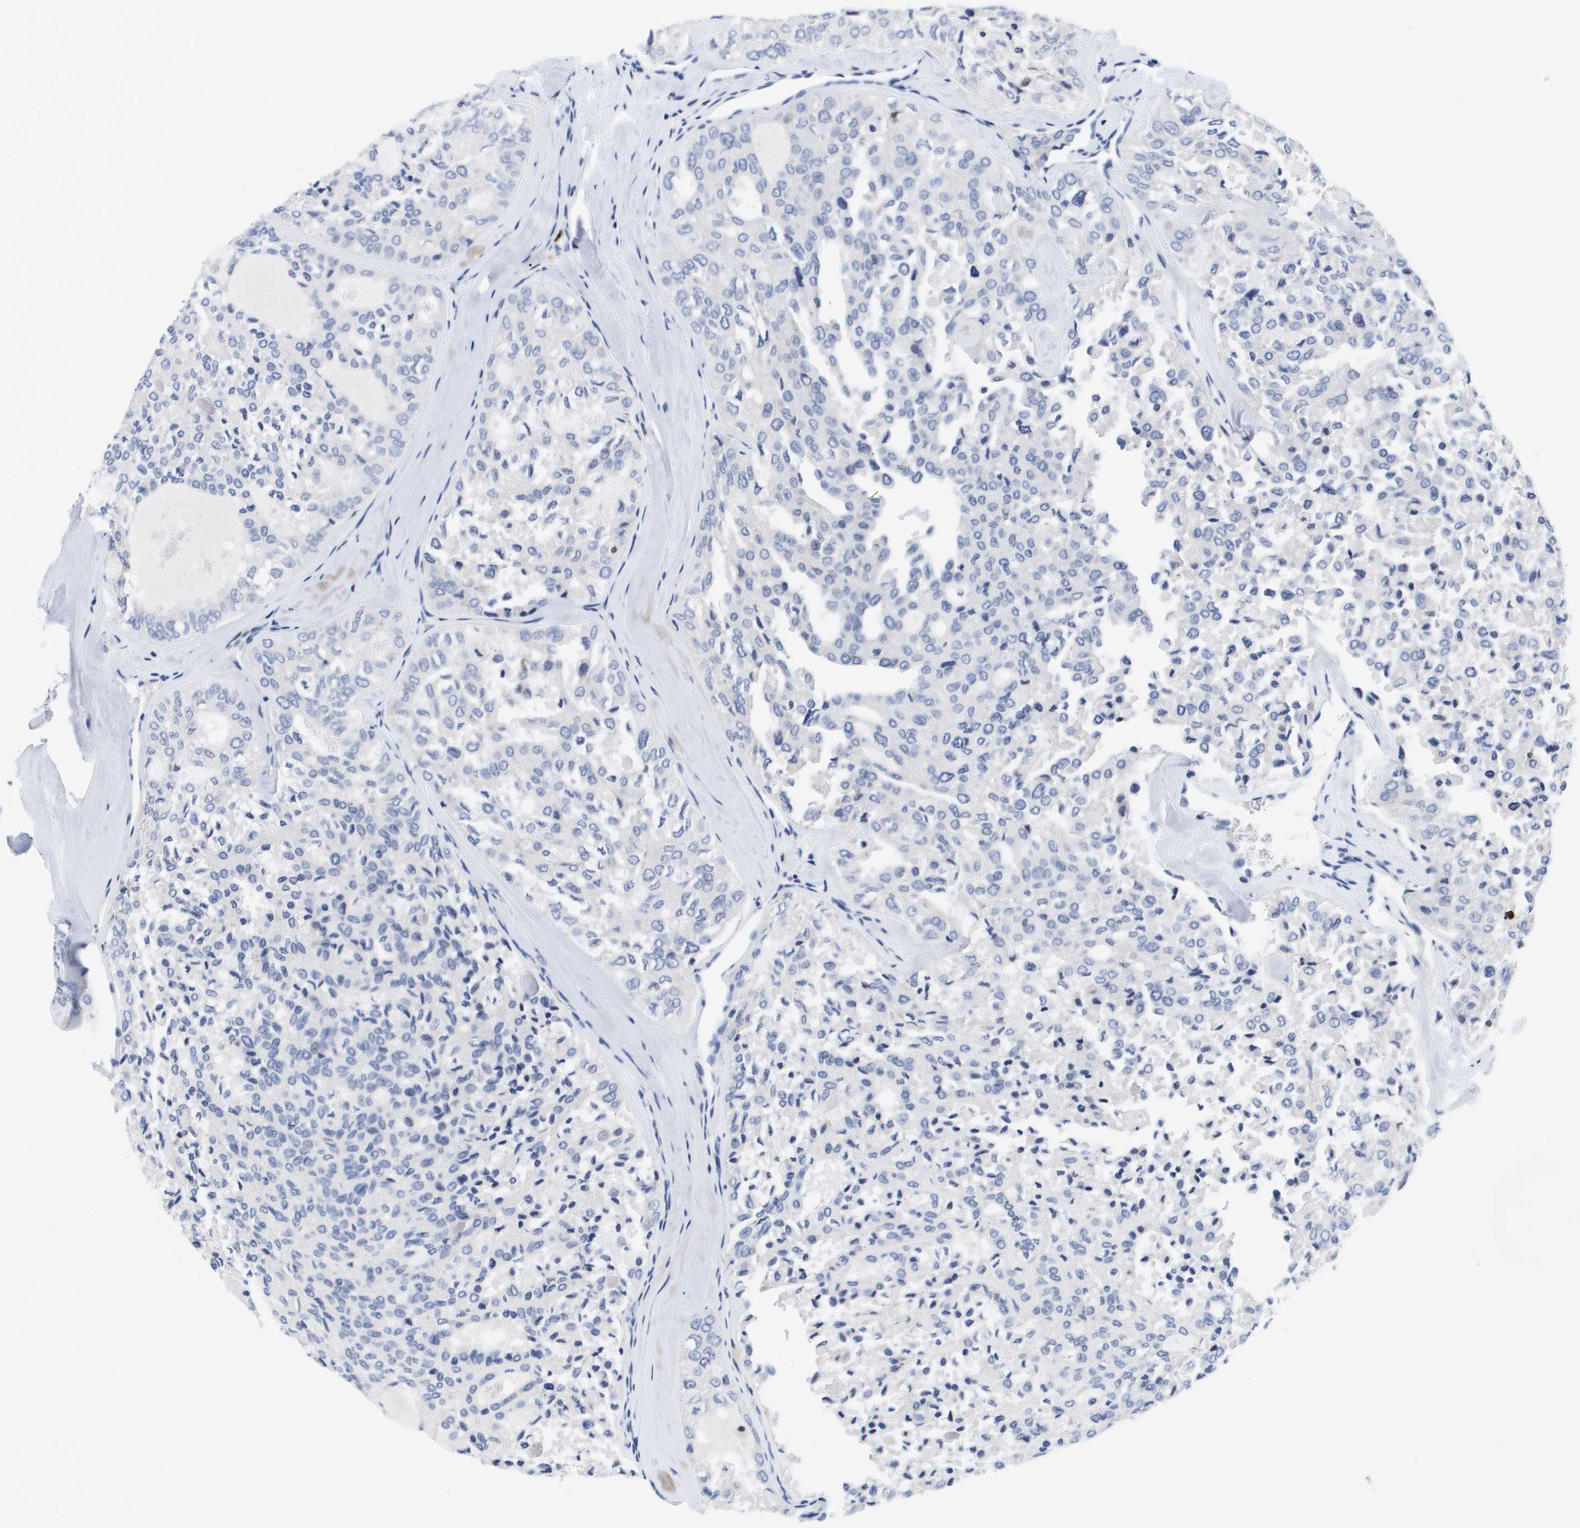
{"staining": {"intensity": "negative", "quantity": "none", "location": "none"}, "tissue": "thyroid cancer", "cell_type": "Tumor cells", "image_type": "cancer", "snomed": [{"axis": "morphology", "description": "Follicular adenoma carcinoma, NOS"}, {"axis": "topography", "description": "Thyroid gland"}], "caption": "Tumor cells show no significant positivity in thyroid cancer (follicular adenoma carcinoma).", "gene": "HMOX1", "patient": {"sex": "male", "age": 75}}